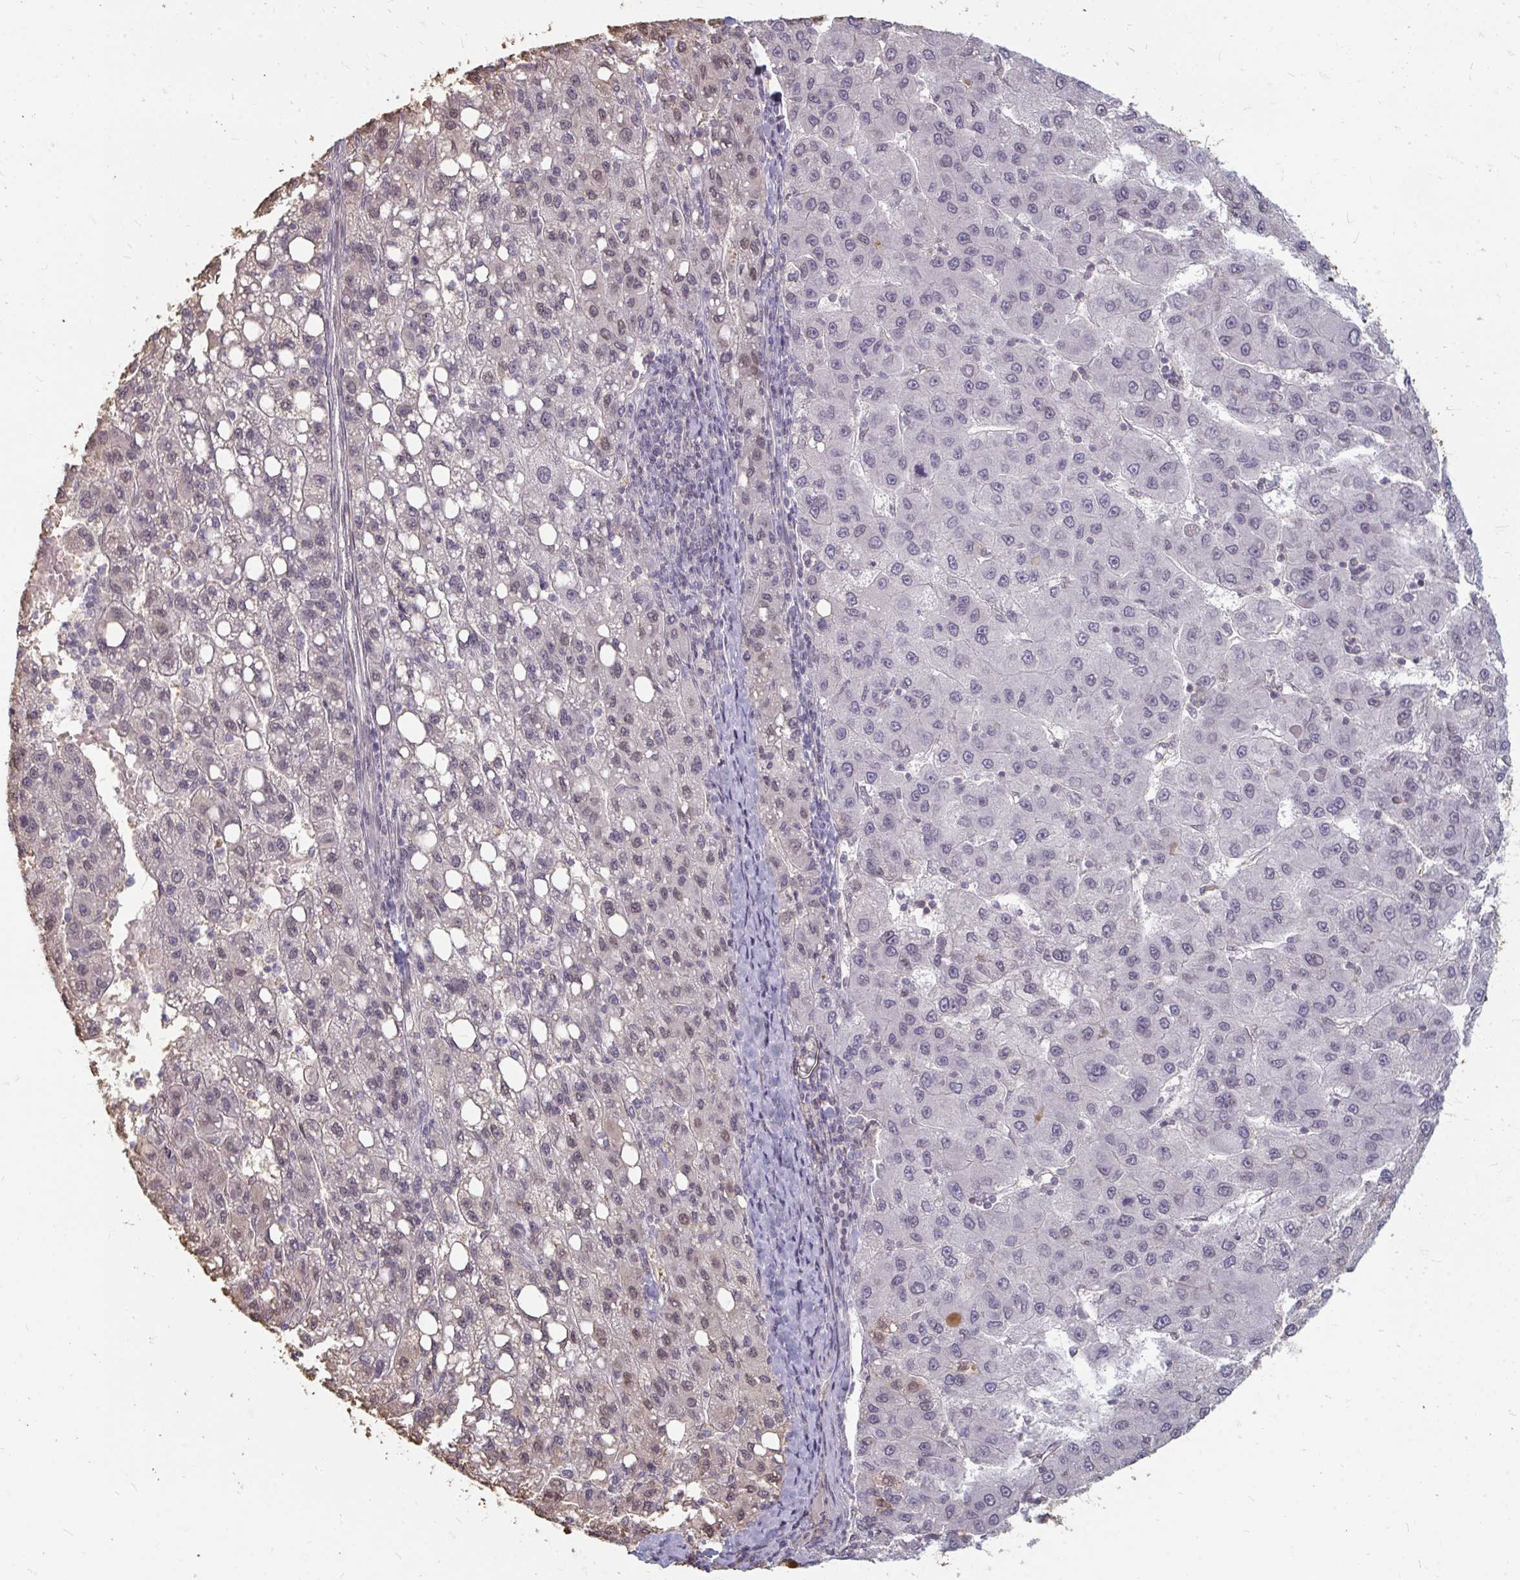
{"staining": {"intensity": "weak", "quantity": "<25%", "location": "nuclear"}, "tissue": "liver cancer", "cell_type": "Tumor cells", "image_type": "cancer", "snomed": [{"axis": "morphology", "description": "Carcinoma, Hepatocellular, NOS"}, {"axis": "topography", "description": "Liver"}], "caption": "Hepatocellular carcinoma (liver) stained for a protein using immunohistochemistry (IHC) reveals no staining tumor cells.", "gene": "GPC5", "patient": {"sex": "female", "age": 82}}